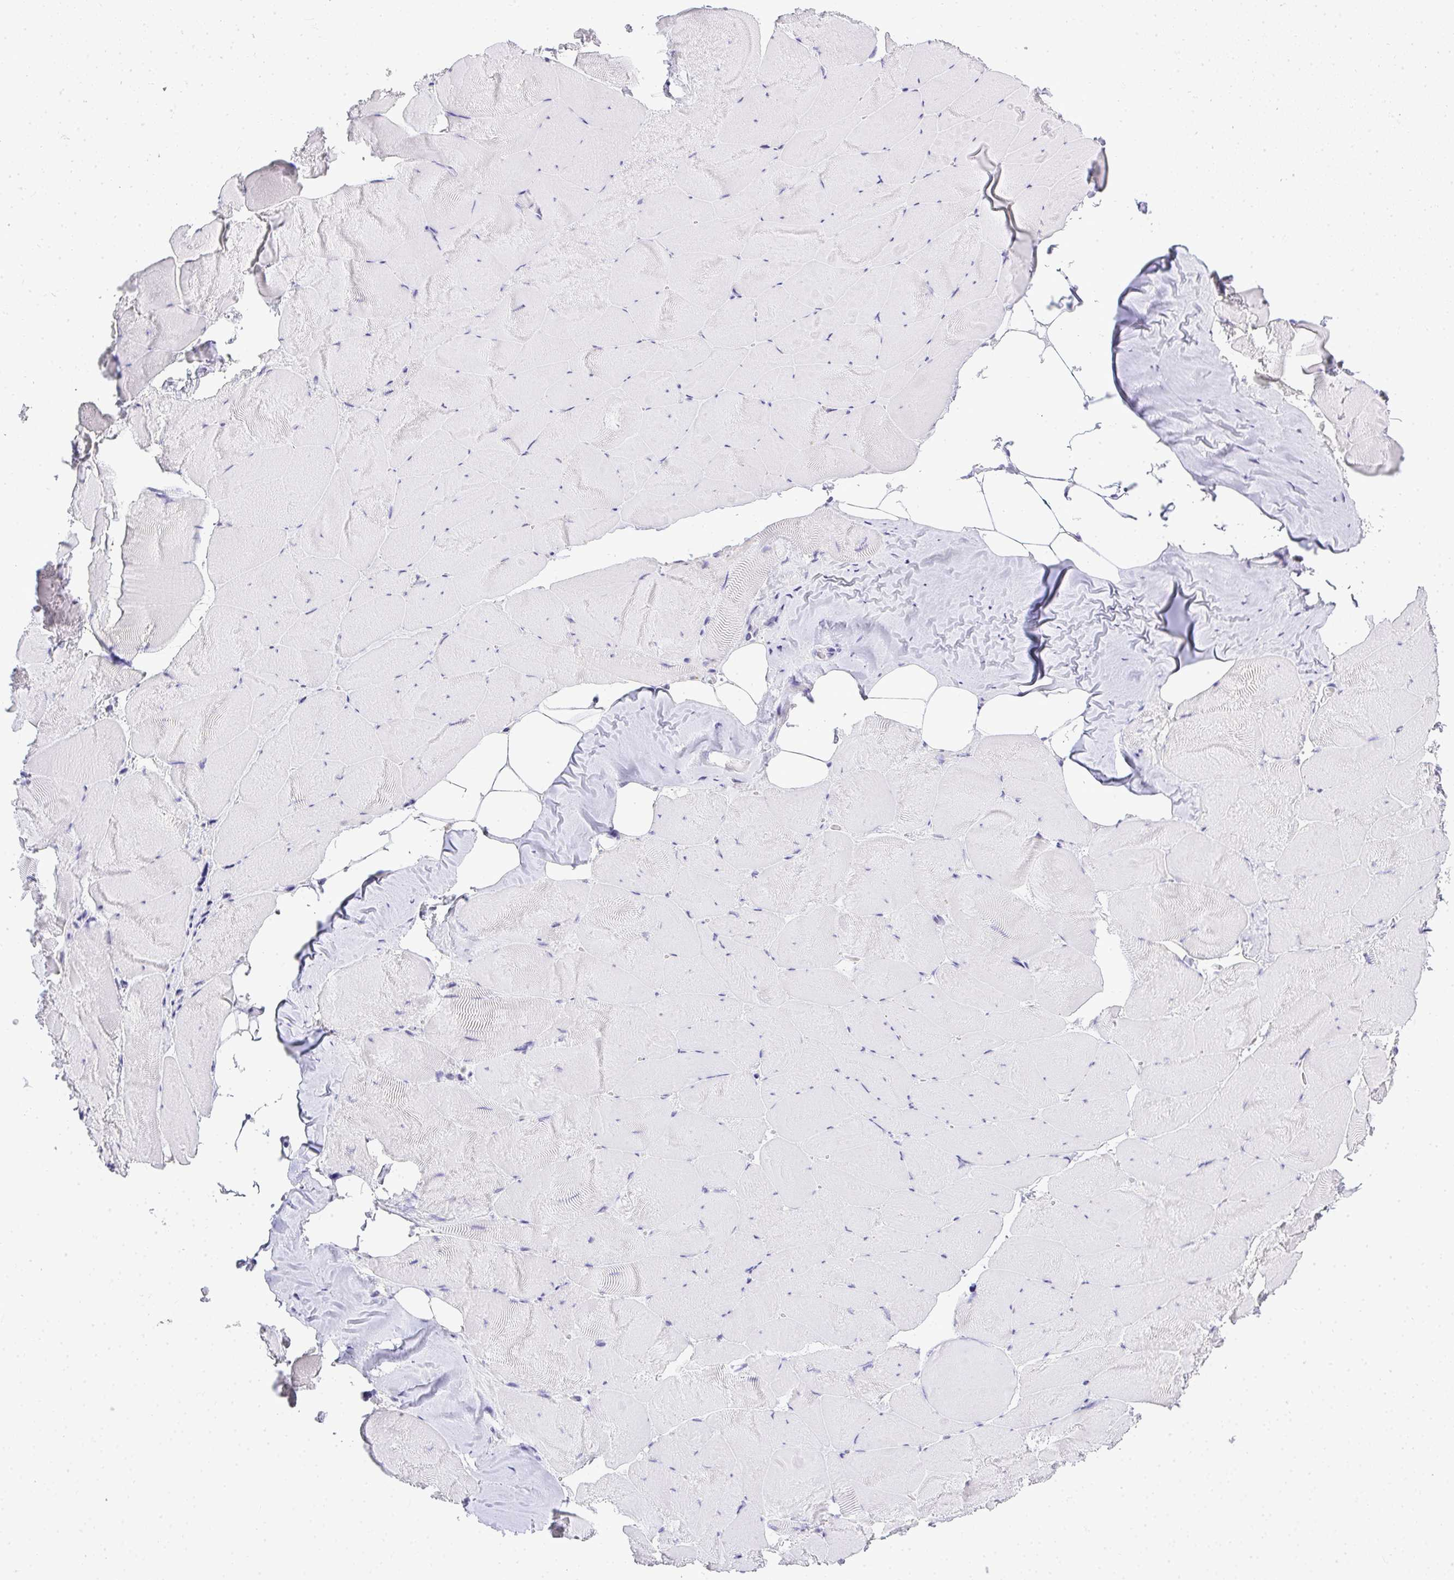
{"staining": {"intensity": "negative", "quantity": "none", "location": "none"}, "tissue": "skeletal muscle", "cell_type": "Myocytes", "image_type": "normal", "snomed": [{"axis": "morphology", "description": "Normal tissue, NOS"}, {"axis": "topography", "description": "Skeletal muscle"}], "caption": "This is an IHC photomicrograph of unremarkable human skeletal muscle. There is no positivity in myocytes.", "gene": "PLPPR3", "patient": {"sex": "female", "age": 64}}